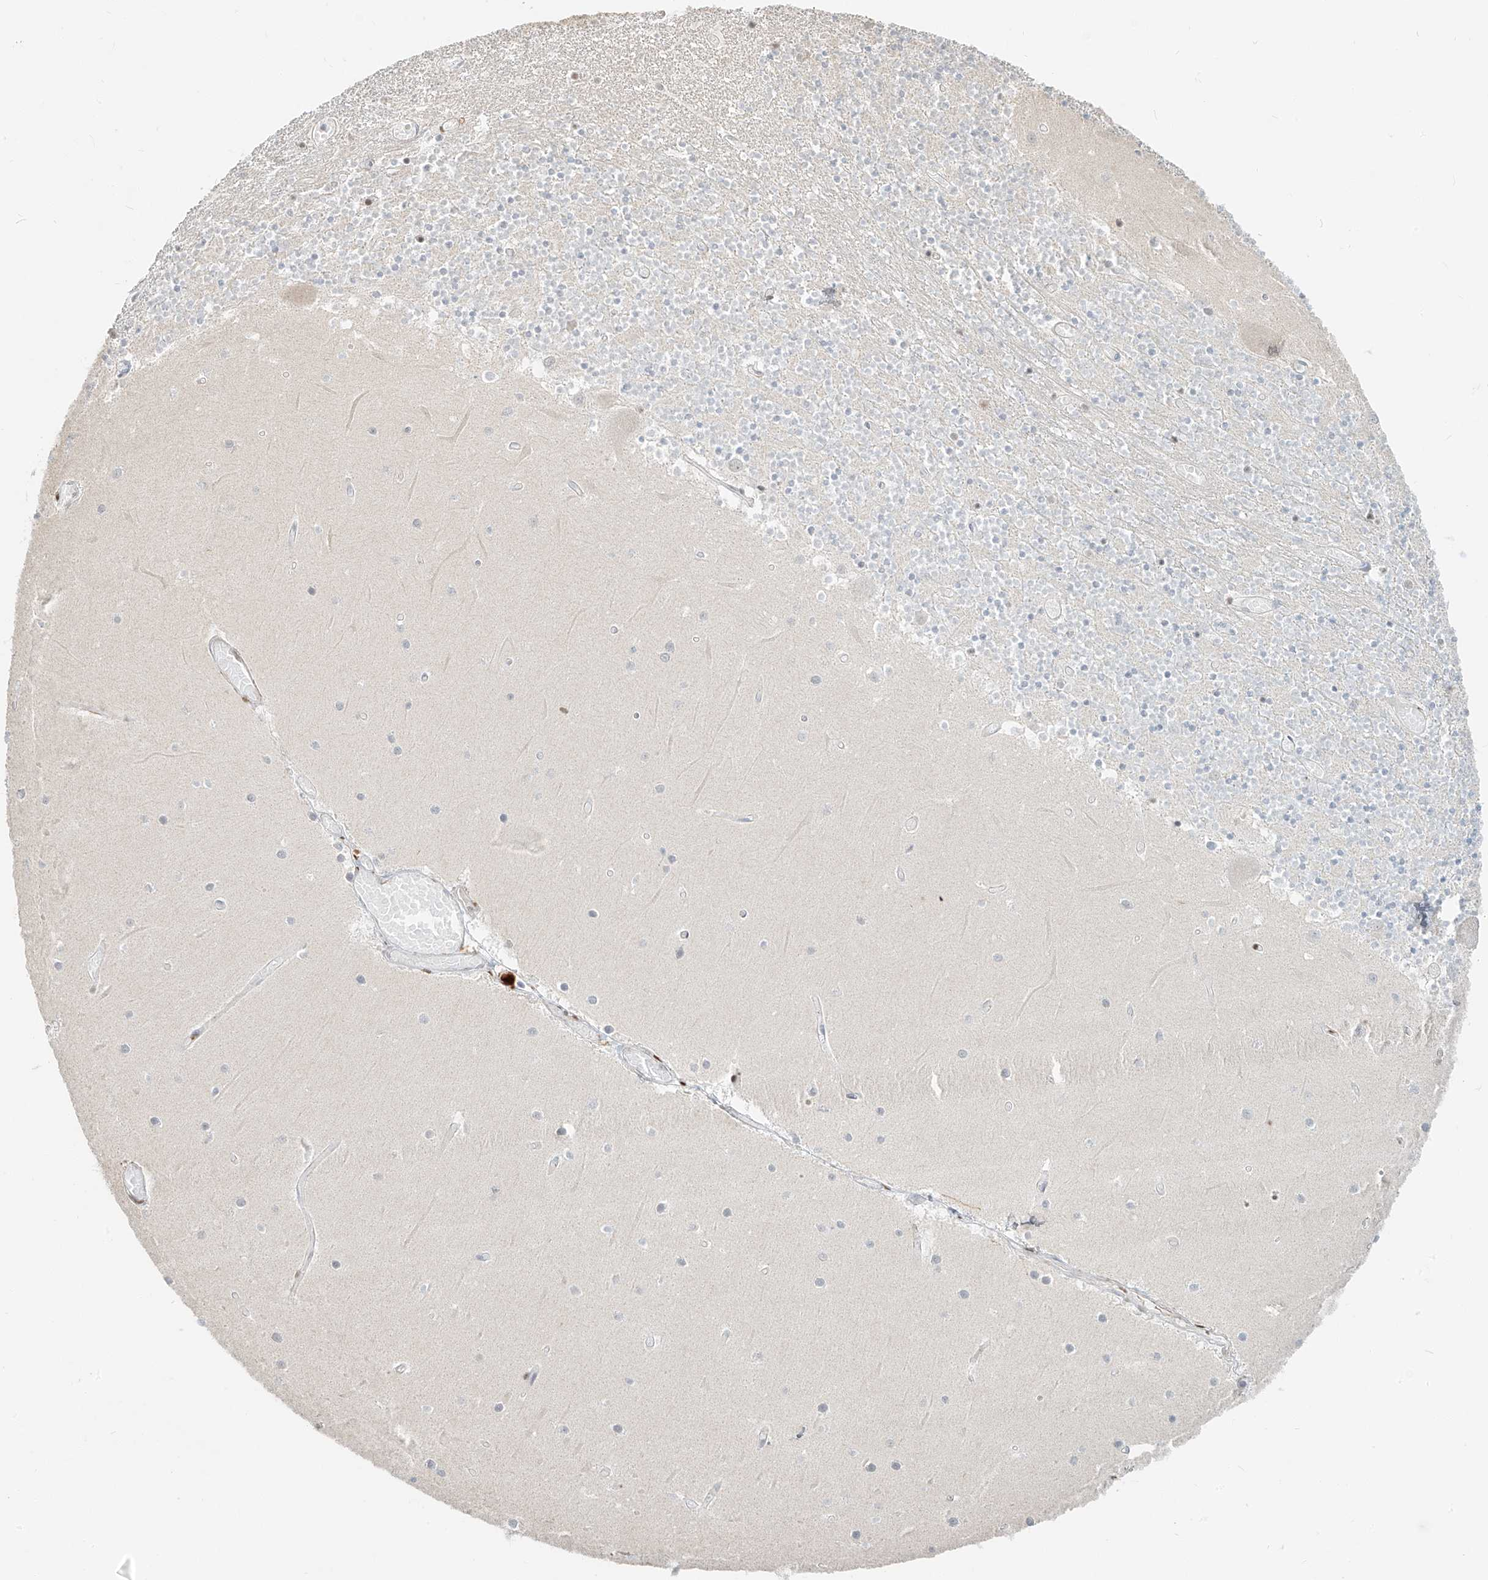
{"staining": {"intensity": "negative", "quantity": "none", "location": "none"}, "tissue": "cerebellum", "cell_type": "Cells in granular layer", "image_type": "normal", "snomed": [{"axis": "morphology", "description": "Normal tissue, NOS"}, {"axis": "topography", "description": "Cerebellum"}], "caption": "High magnification brightfield microscopy of benign cerebellum stained with DAB (brown) and counterstained with hematoxylin (blue): cells in granular layer show no significant positivity.", "gene": "ZNF774", "patient": {"sex": "female", "age": 28}}